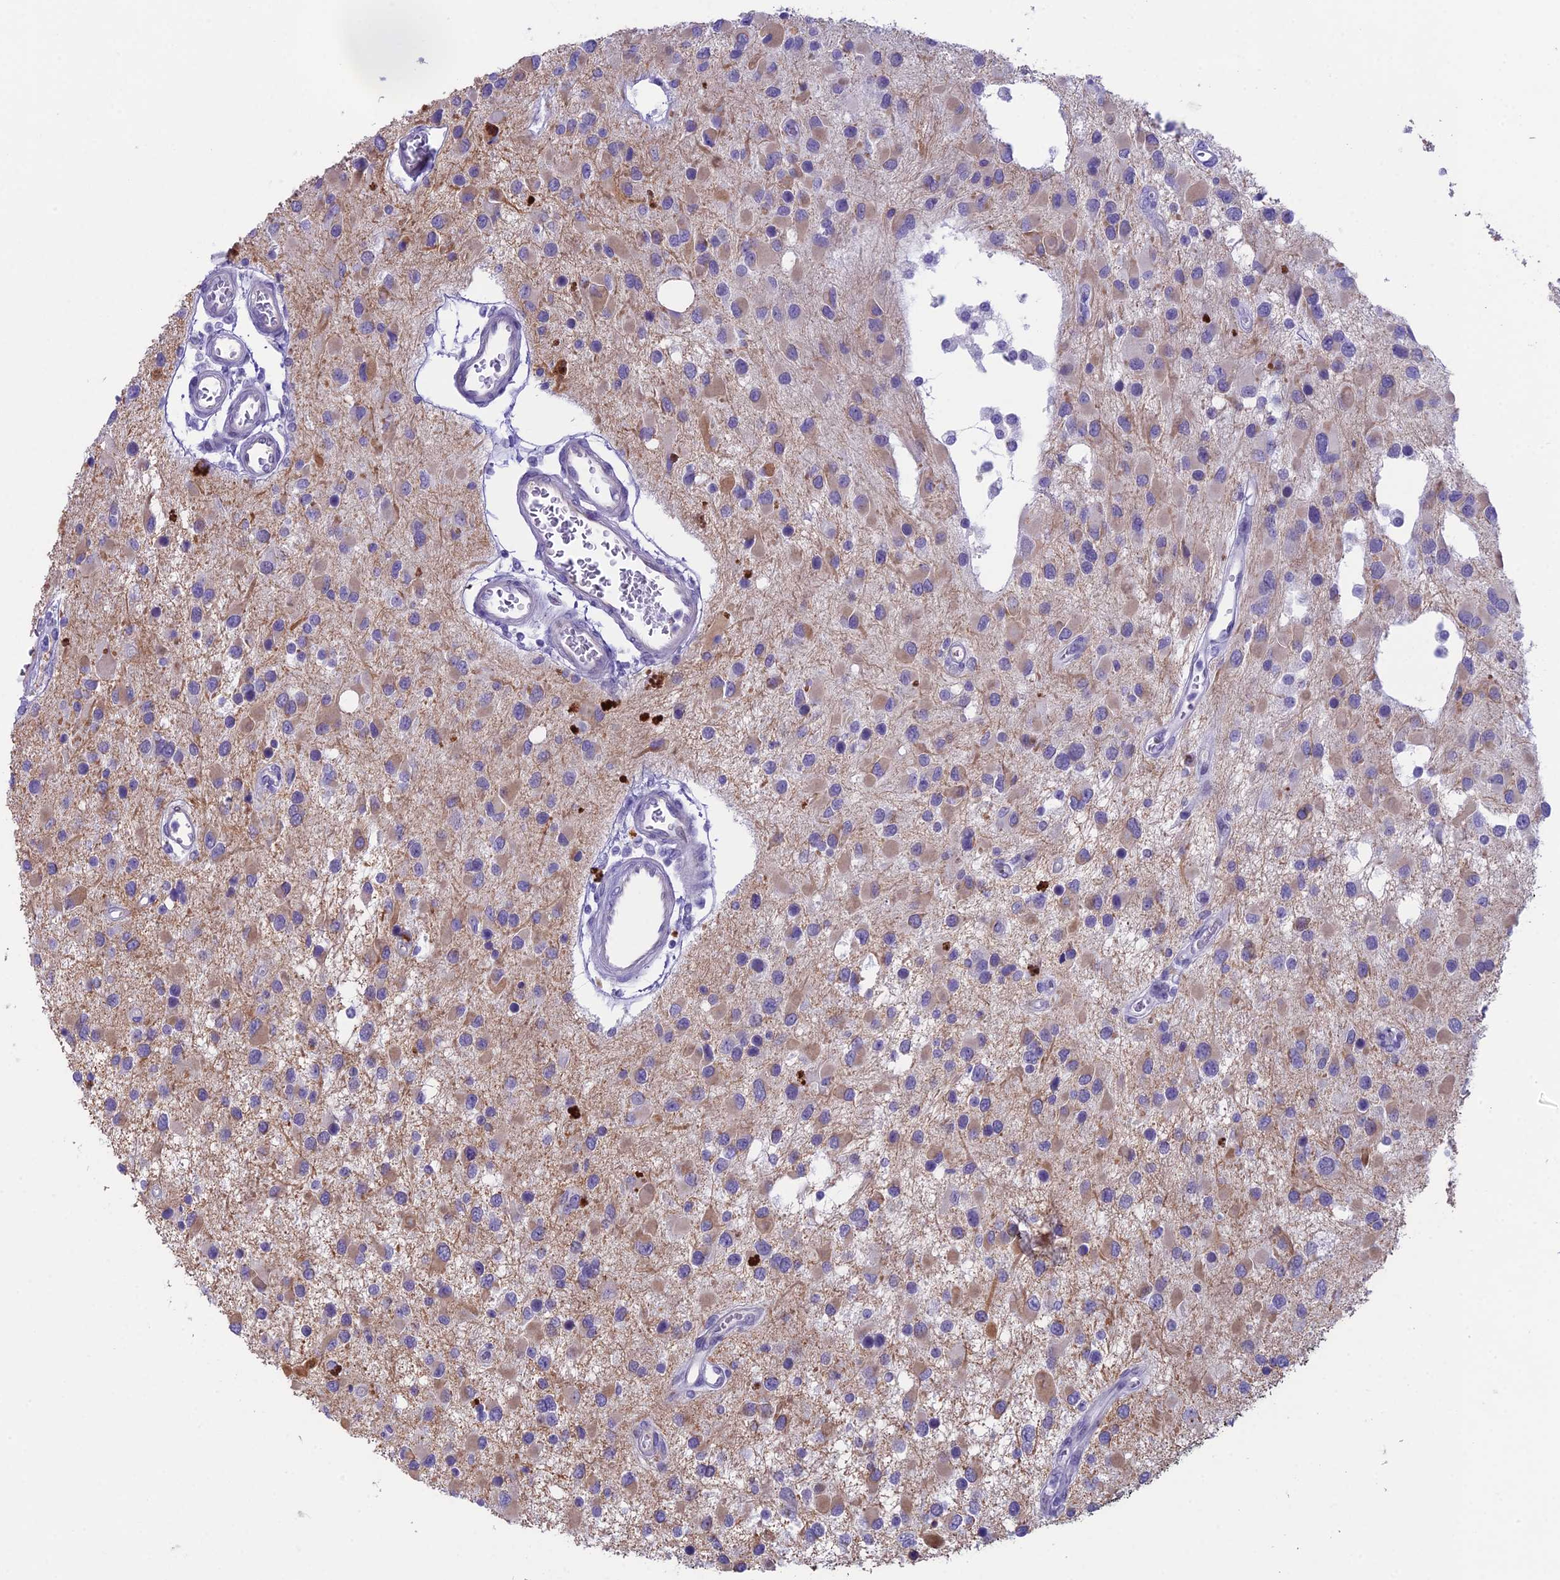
{"staining": {"intensity": "moderate", "quantity": "25%-75%", "location": "cytoplasmic/membranous"}, "tissue": "glioma", "cell_type": "Tumor cells", "image_type": "cancer", "snomed": [{"axis": "morphology", "description": "Glioma, malignant, High grade"}, {"axis": "topography", "description": "Brain"}], "caption": "An image of malignant glioma (high-grade) stained for a protein reveals moderate cytoplasmic/membranous brown staining in tumor cells.", "gene": "CC2D2A", "patient": {"sex": "male", "age": 53}}